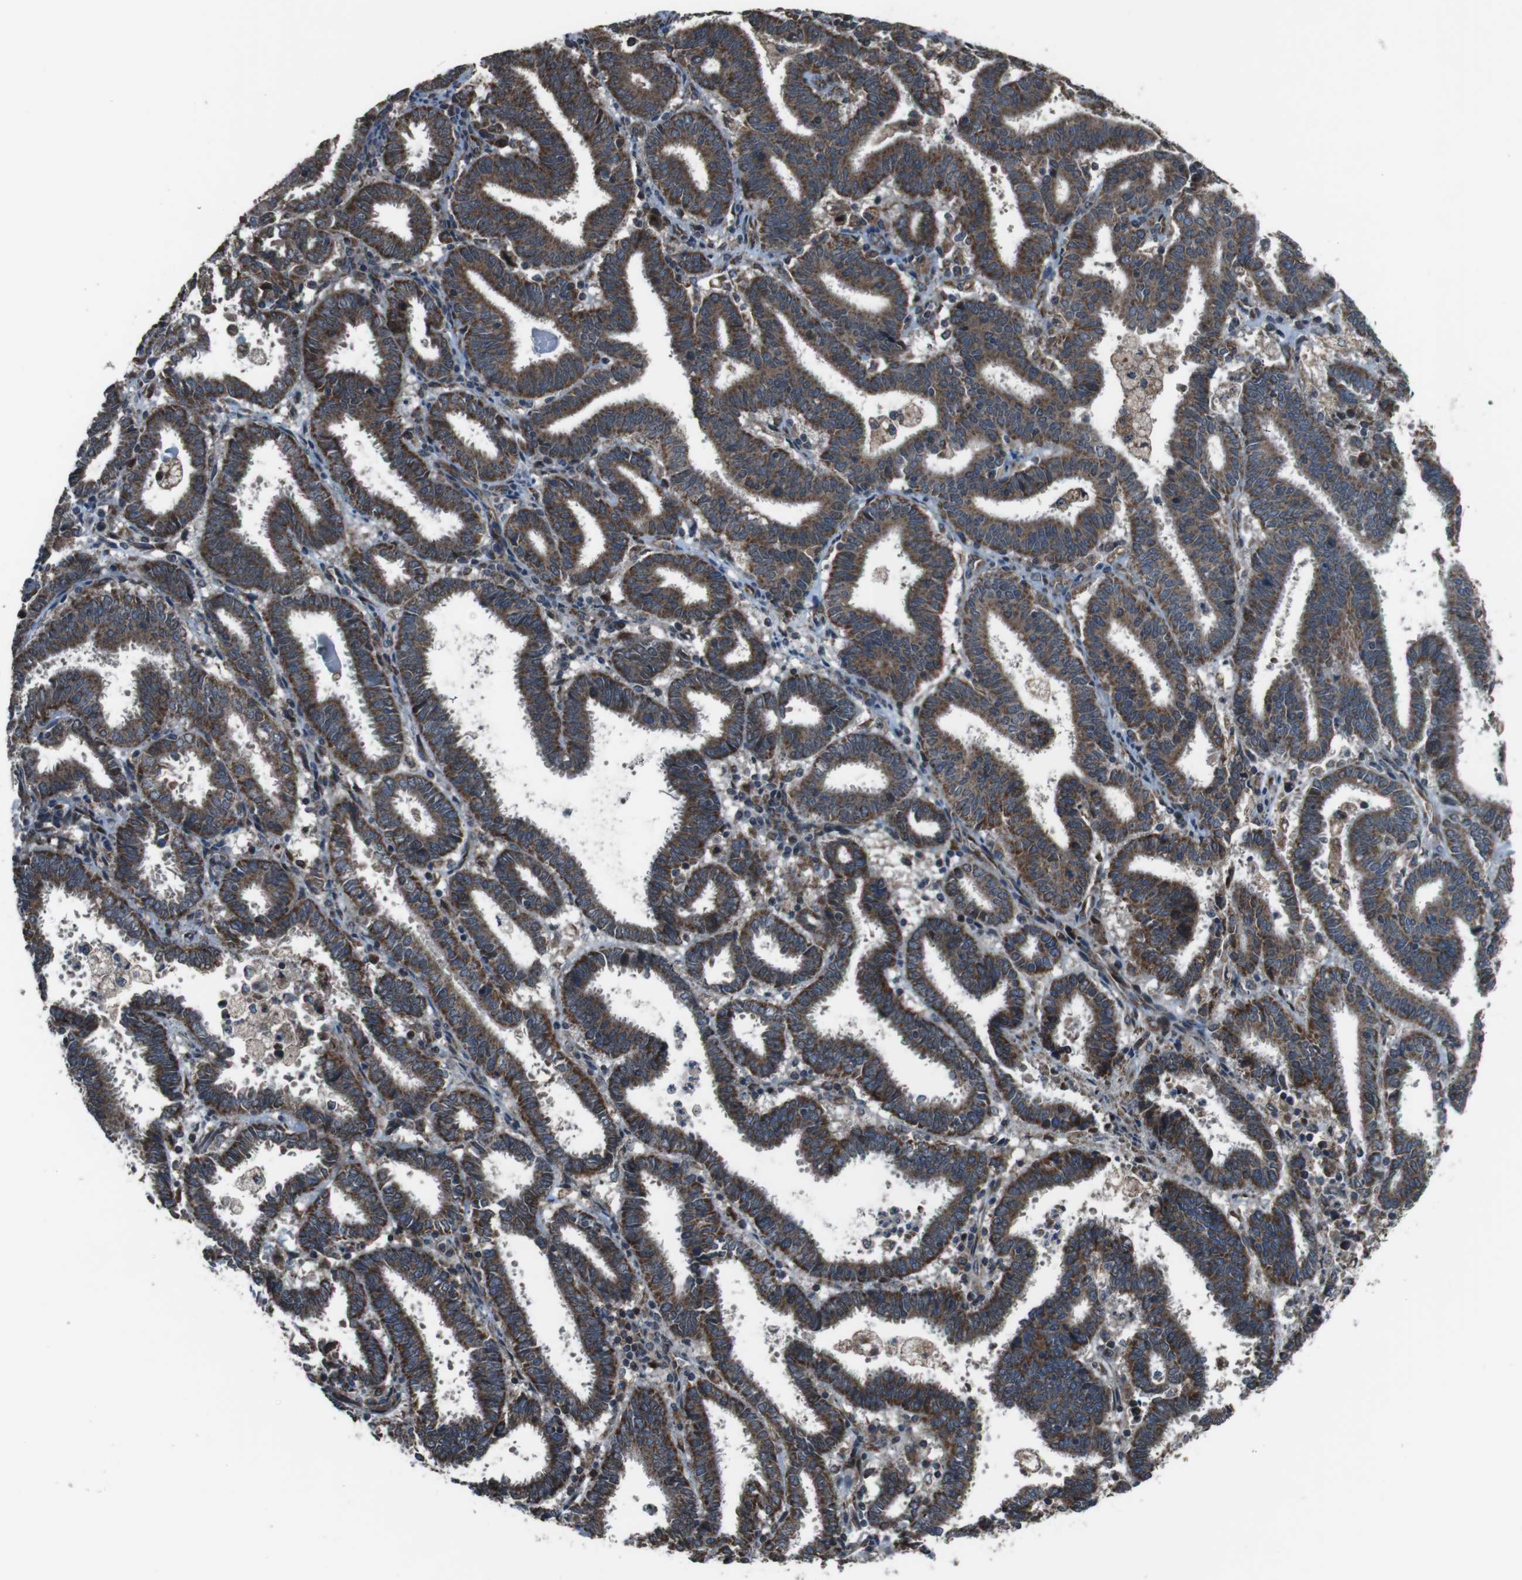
{"staining": {"intensity": "strong", "quantity": ">75%", "location": "cytoplasmic/membranous"}, "tissue": "endometrial cancer", "cell_type": "Tumor cells", "image_type": "cancer", "snomed": [{"axis": "morphology", "description": "Adenocarcinoma, NOS"}, {"axis": "topography", "description": "Uterus"}], "caption": "An image of endometrial adenocarcinoma stained for a protein displays strong cytoplasmic/membranous brown staining in tumor cells.", "gene": "GIMAP8", "patient": {"sex": "female", "age": 83}}